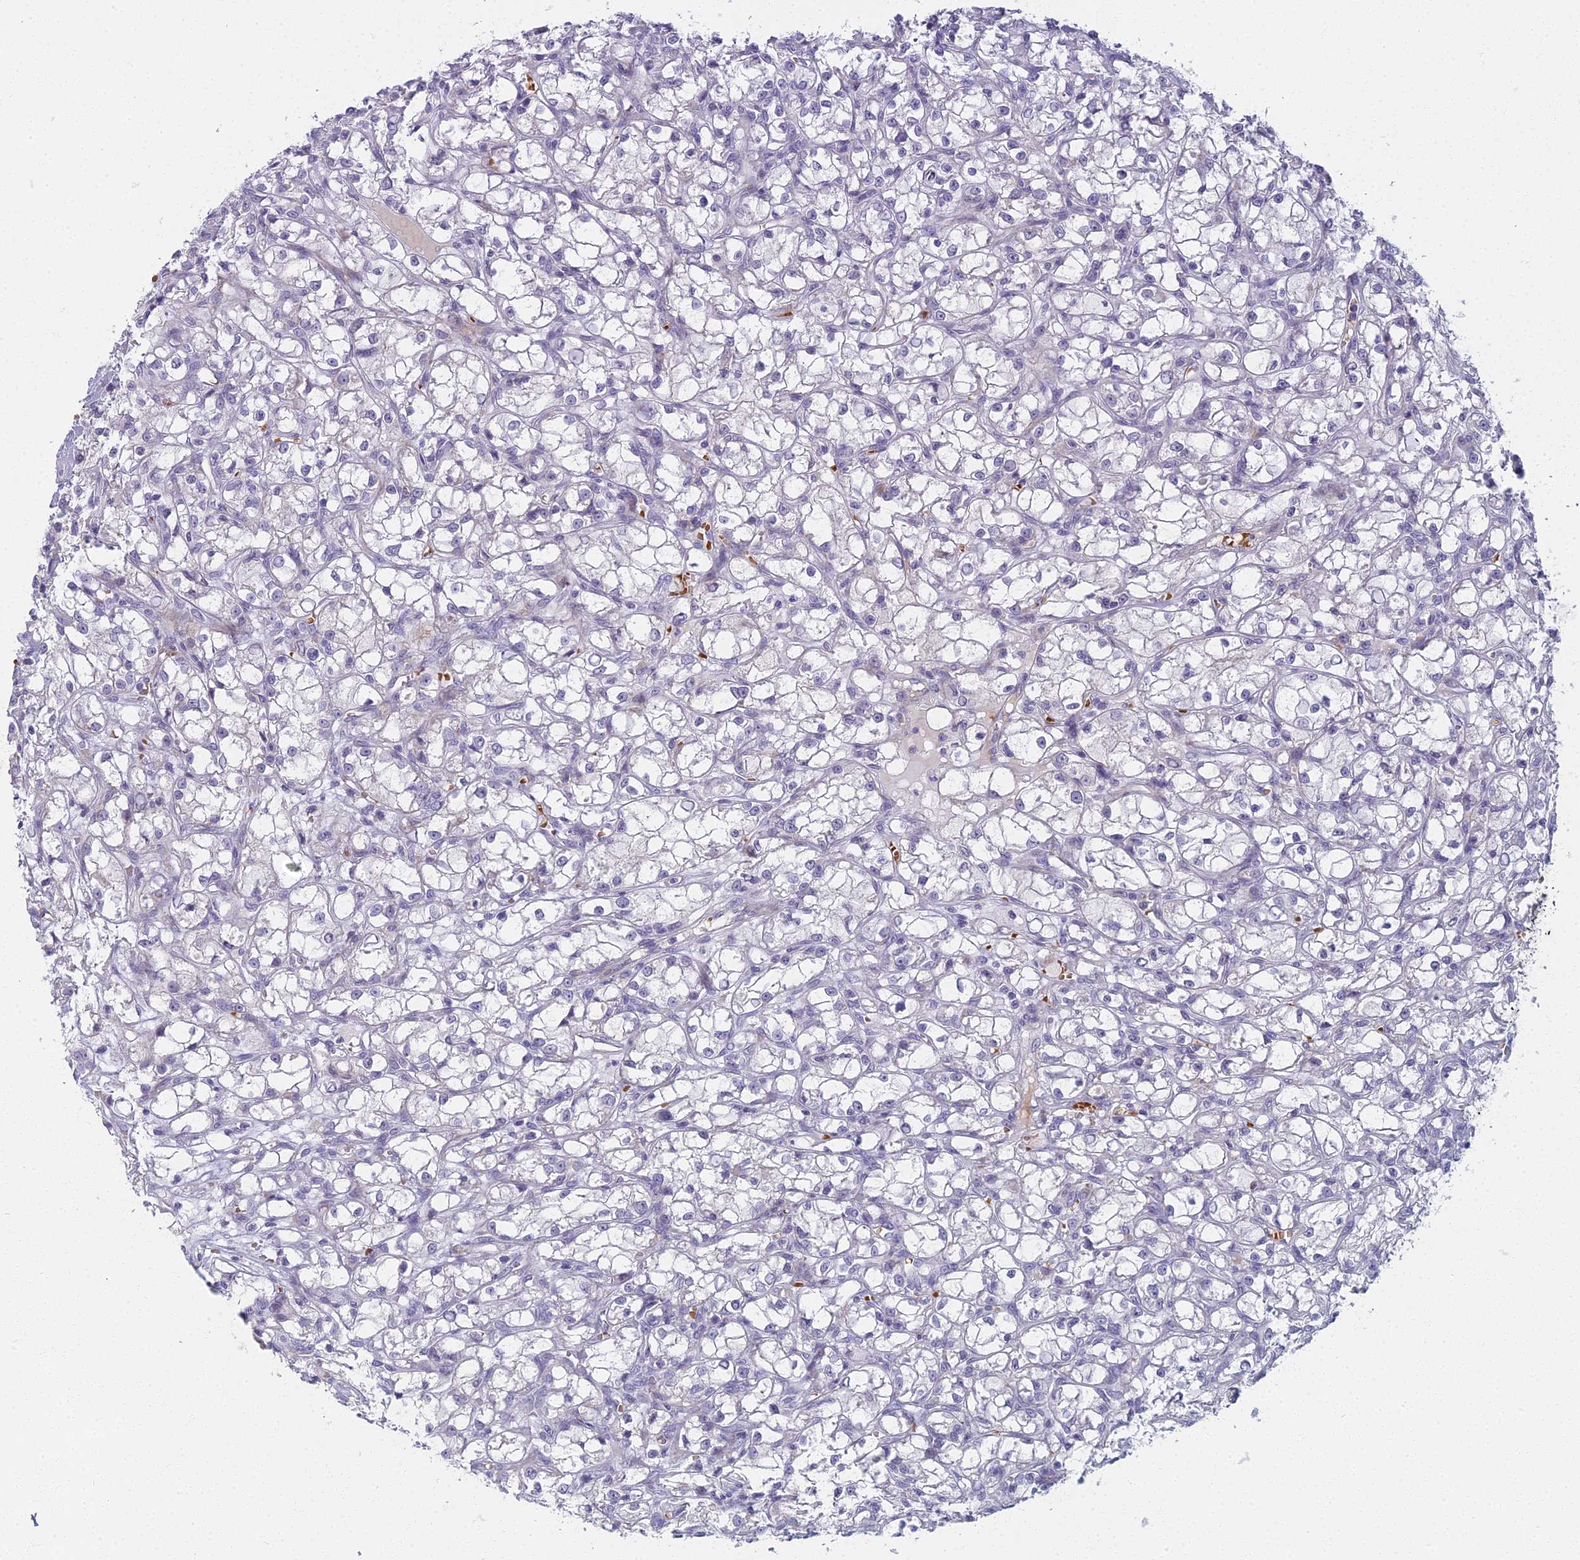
{"staining": {"intensity": "negative", "quantity": "none", "location": "none"}, "tissue": "renal cancer", "cell_type": "Tumor cells", "image_type": "cancer", "snomed": [{"axis": "morphology", "description": "Adenocarcinoma, NOS"}, {"axis": "topography", "description": "Kidney"}], "caption": "Micrograph shows no significant protein staining in tumor cells of renal cancer (adenocarcinoma).", "gene": "ARL15", "patient": {"sex": "female", "age": 59}}